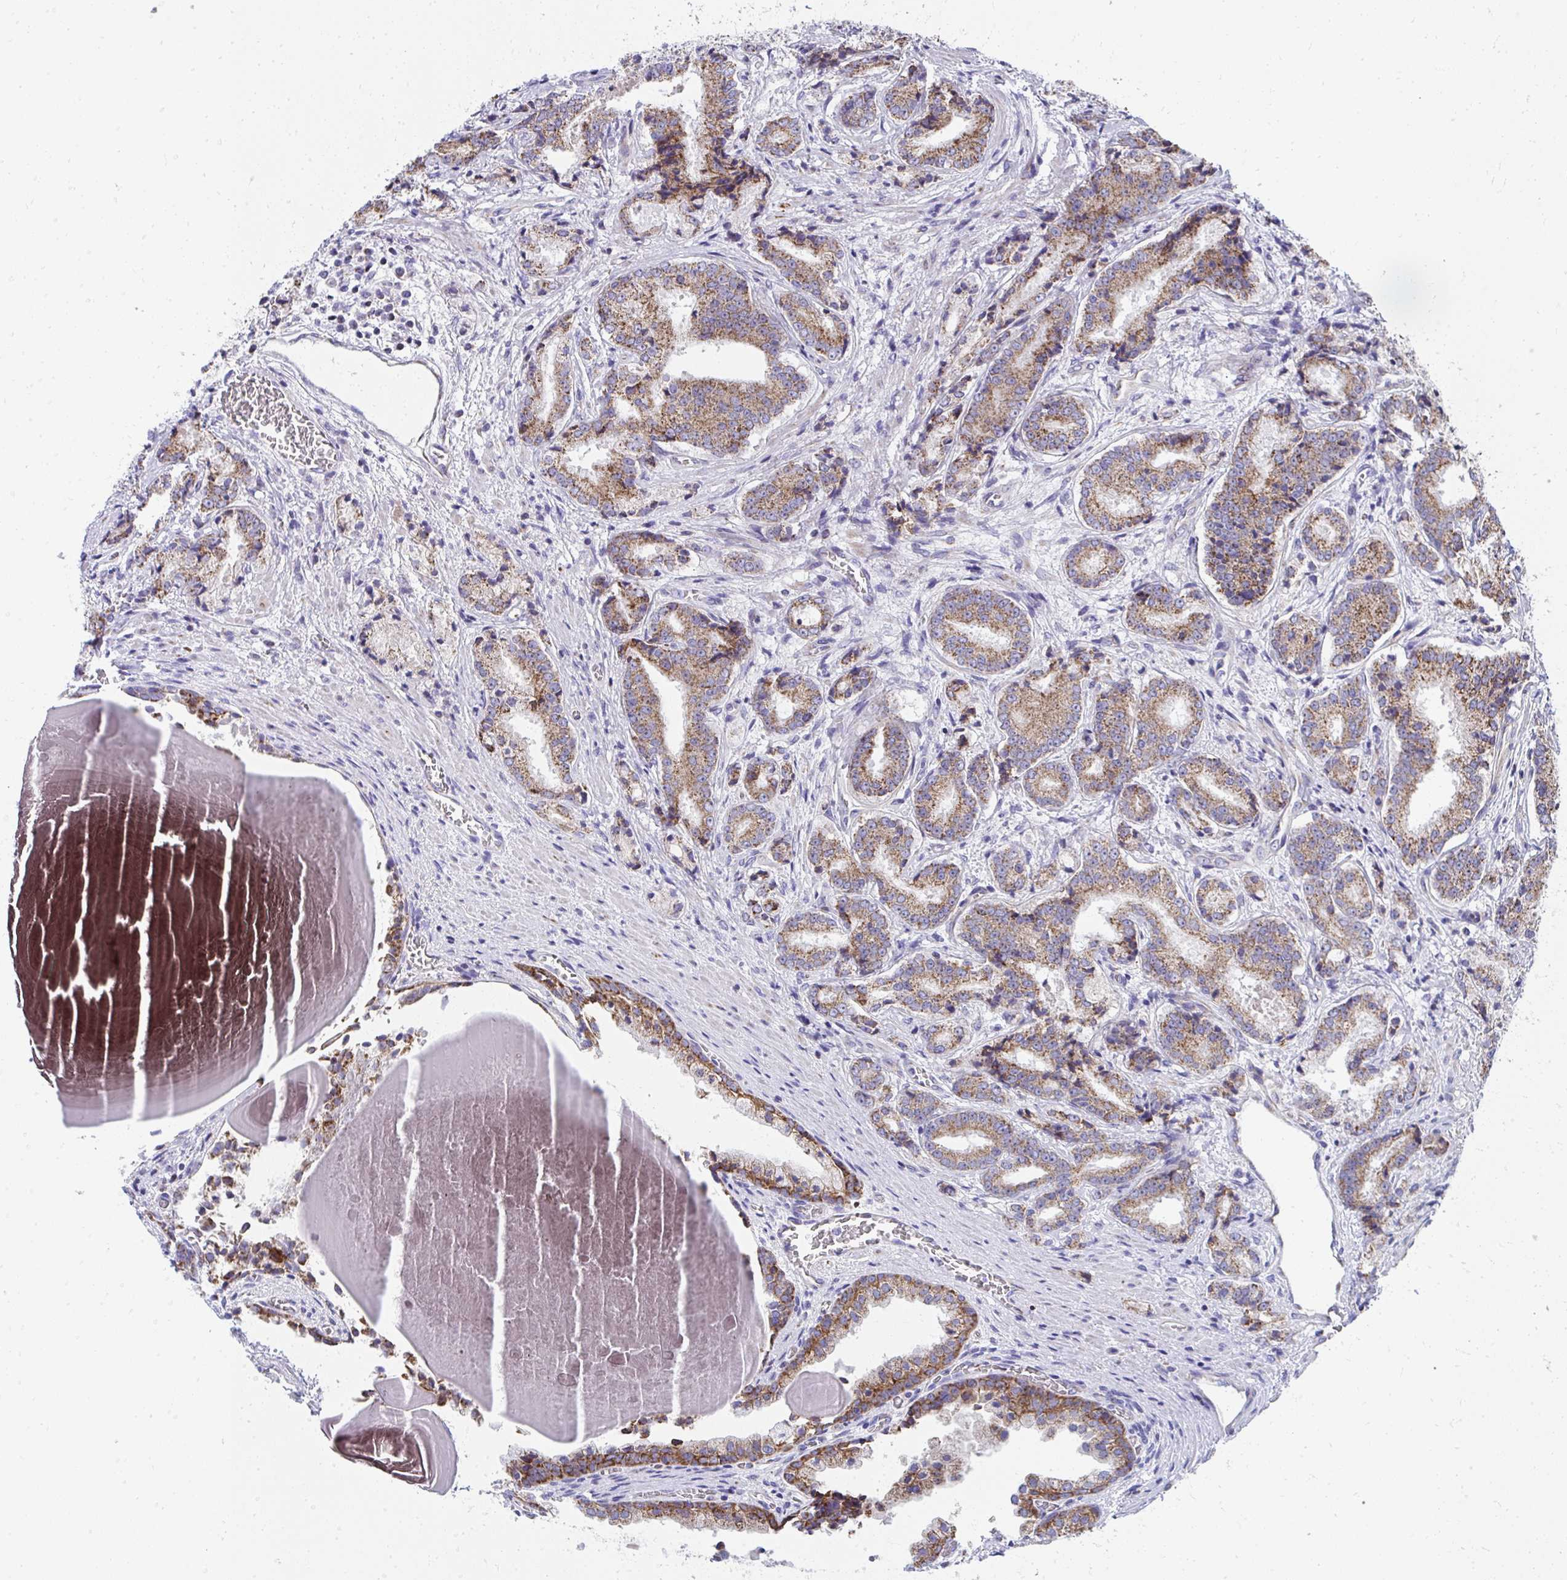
{"staining": {"intensity": "moderate", "quantity": ">75%", "location": "cytoplasmic/membranous"}, "tissue": "prostate cancer", "cell_type": "Tumor cells", "image_type": "cancer", "snomed": [{"axis": "morphology", "description": "Adenocarcinoma, High grade"}, {"axis": "topography", "description": "Prostate and seminal vesicle, NOS"}], "caption": "Prostate cancer stained with DAB immunohistochemistry (IHC) reveals medium levels of moderate cytoplasmic/membranous staining in about >75% of tumor cells.", "gene": "IL37", "patient": {"sex": "male", "age": 61}}